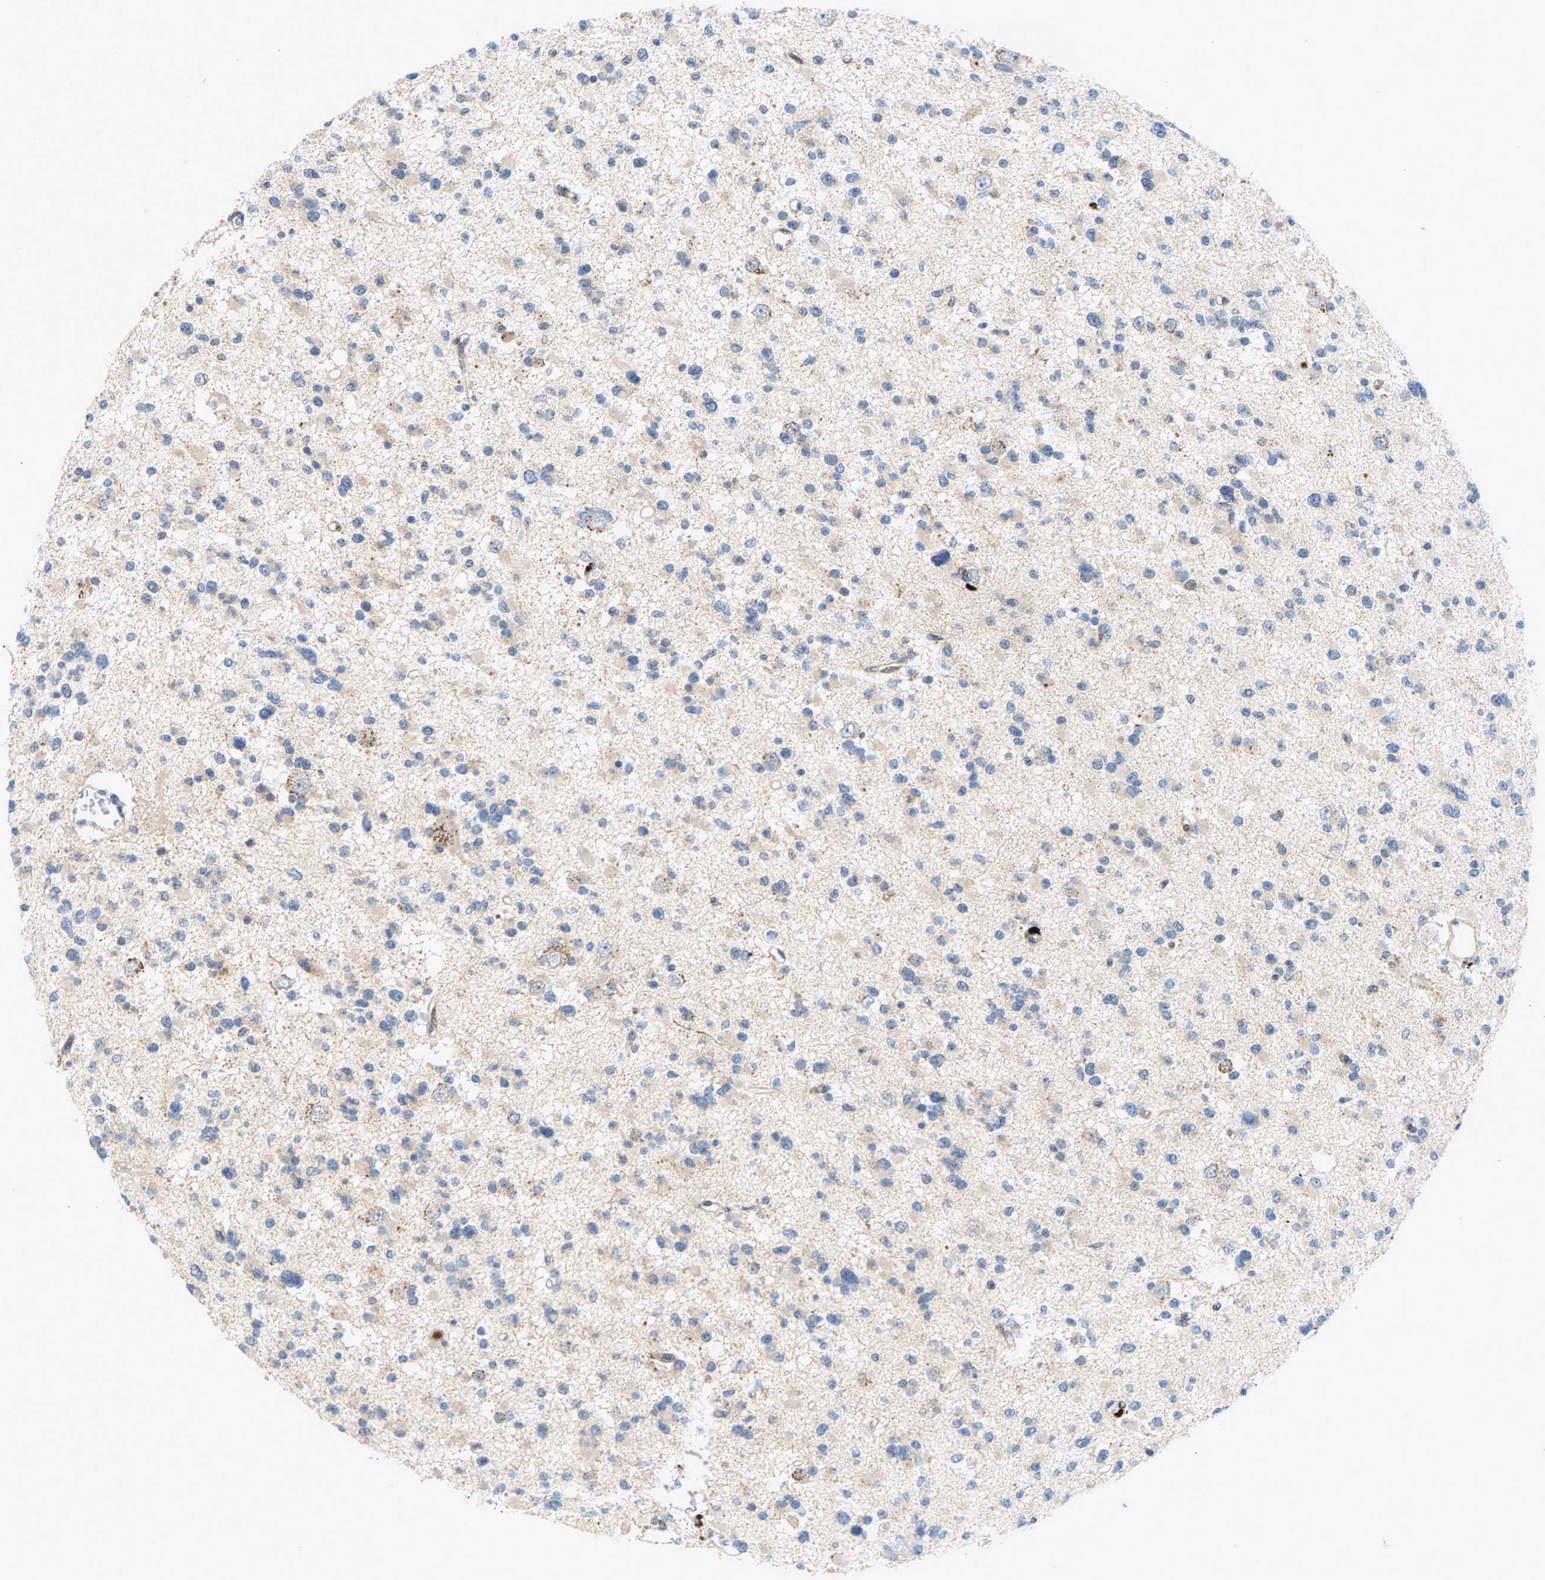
{"staining": {"intensity": "weak", "quantity": "<25%", "location": "cytoplasmic/membranous"}, "tissue": "glioma", "cell_type": "Tumor cells", "image_type": "cancer", "snomed": [{"axis": "morphology", "description": "Glioma, malignant, Low grade"}, {"axis": "topography", "description": "Brain"}], "caption": "Immunohistochemistry histopathology image of neoplastic tissue: human glioma stained with DAB (3,3'-diaminobenzidine) exhibits no significant protein expression in tumor cells.", "gene": "ZPR1", "patient": {"sex": "female", "age": 22}}